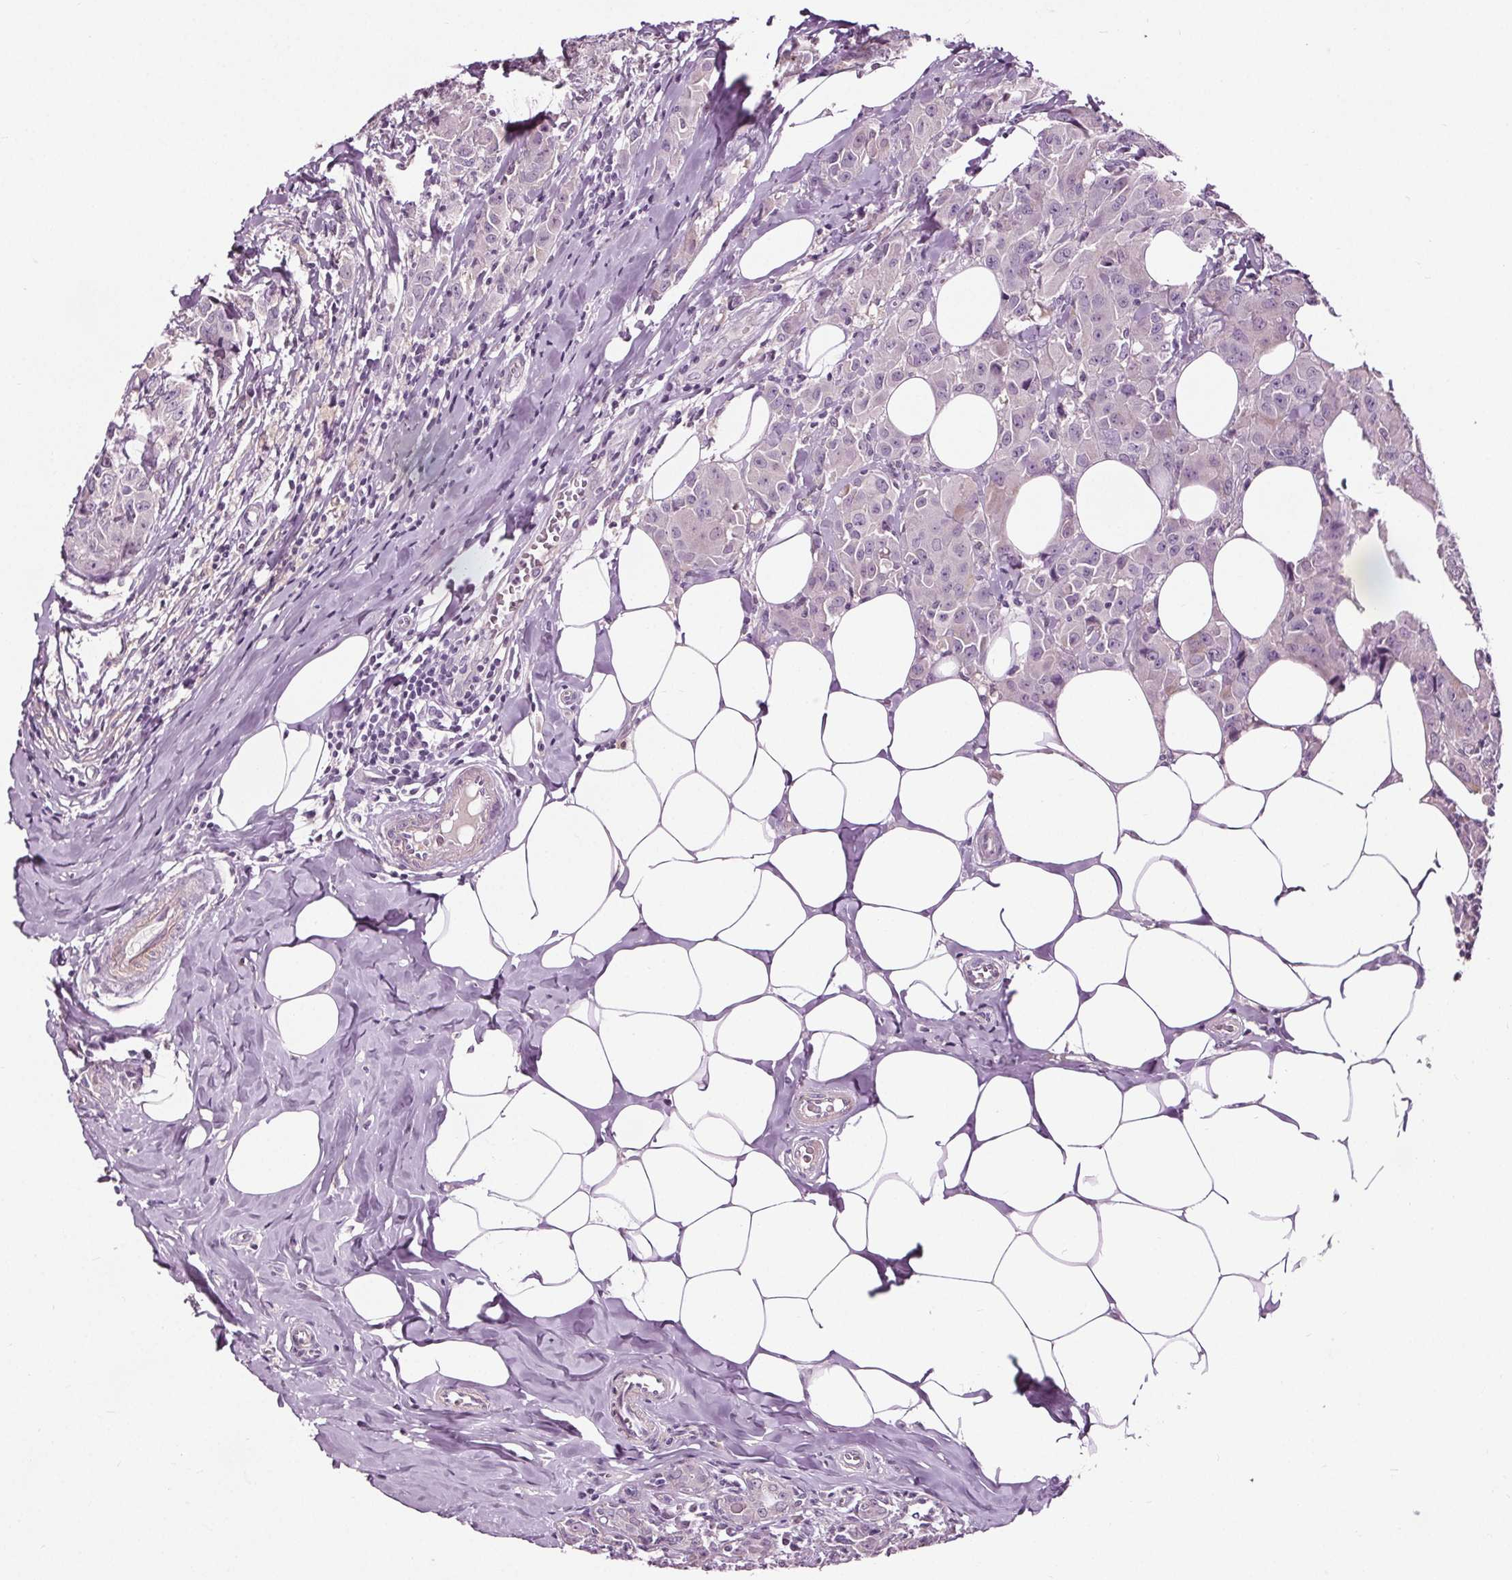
{"staining": {"intensity": "negative", "quantity": "none", "location": "none"}, "tissue": "breast cancer", "cell_type": "Tumor cells", "image_type": "cancer", "snomed": [{"axis": "morphology", "description": "Normal tissue, NOS"}, {"axis": "morphology", "description": "Duct carcinoma"}, {"axis": "topography", "description": "Breast"}], "caption": "Protein analysis of breast cancer demonstrates no significant staining in tumor cells.", "gene": "RASA1", "patient": {"sex": "female", "age": 43}}